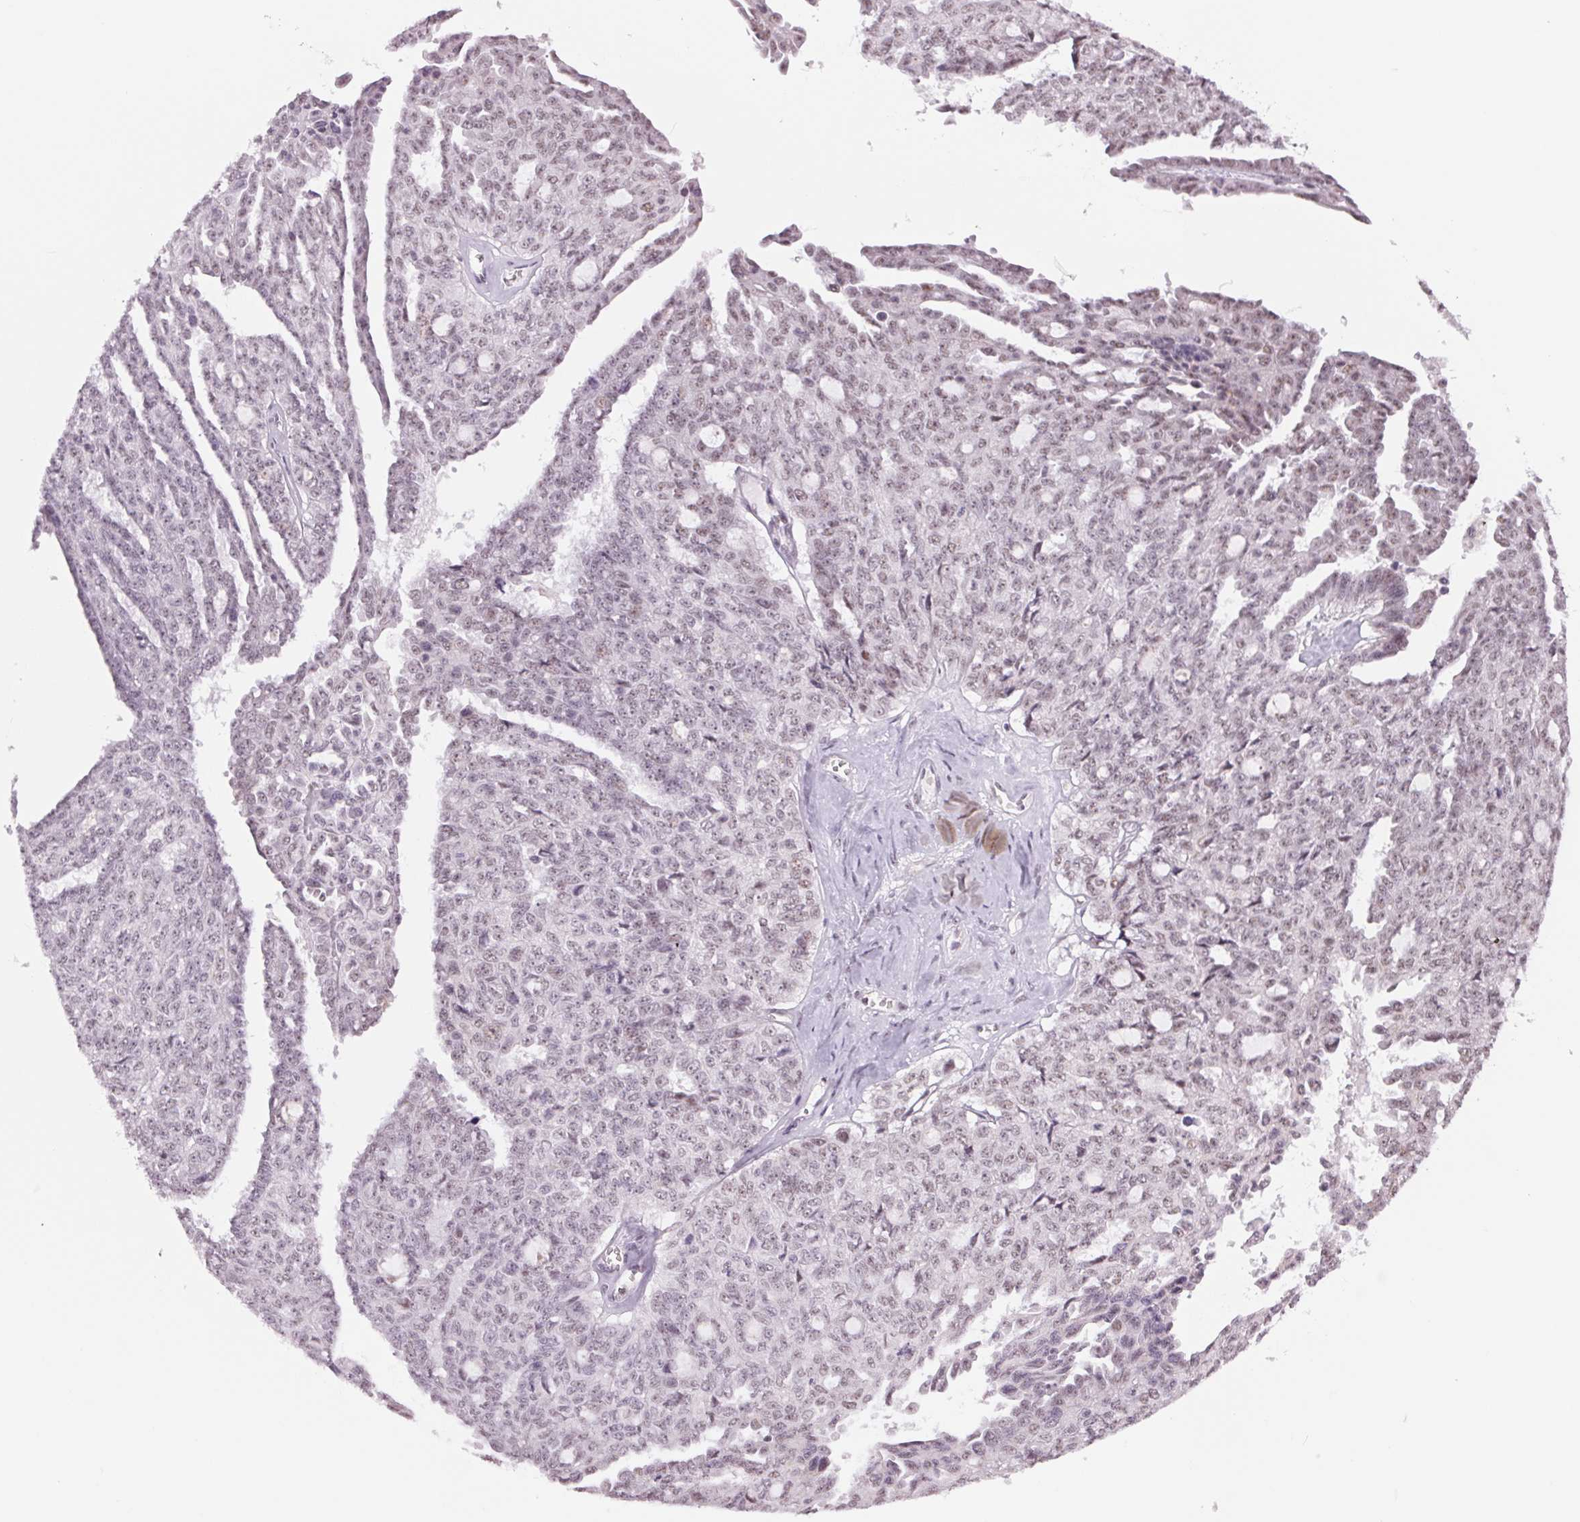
{"staining": {"intensity": "moderate", "quantity": "25%-75%", "location": "nuclear"}, "tissue": "ovarian cancer", "cell_type": "Tumor cells", "image_type": "cancer", "snomed": [{"axis": "morphology", "description": "Cystadenocarcinoma, serous, NOS"}, {"axis": "topography", "description": "Ovary"}], "caption": "Immunohistochemical staining of human ovarian cancer (serous cystadenocarcinoma) shows moderate nuclear protein staining in about 25%-75% of tumor cells. (DAB IHC with brightfield microscopy, high magnification).", "gene": "ZC3H14", "patient": {"sex": "female", "age": 71}}